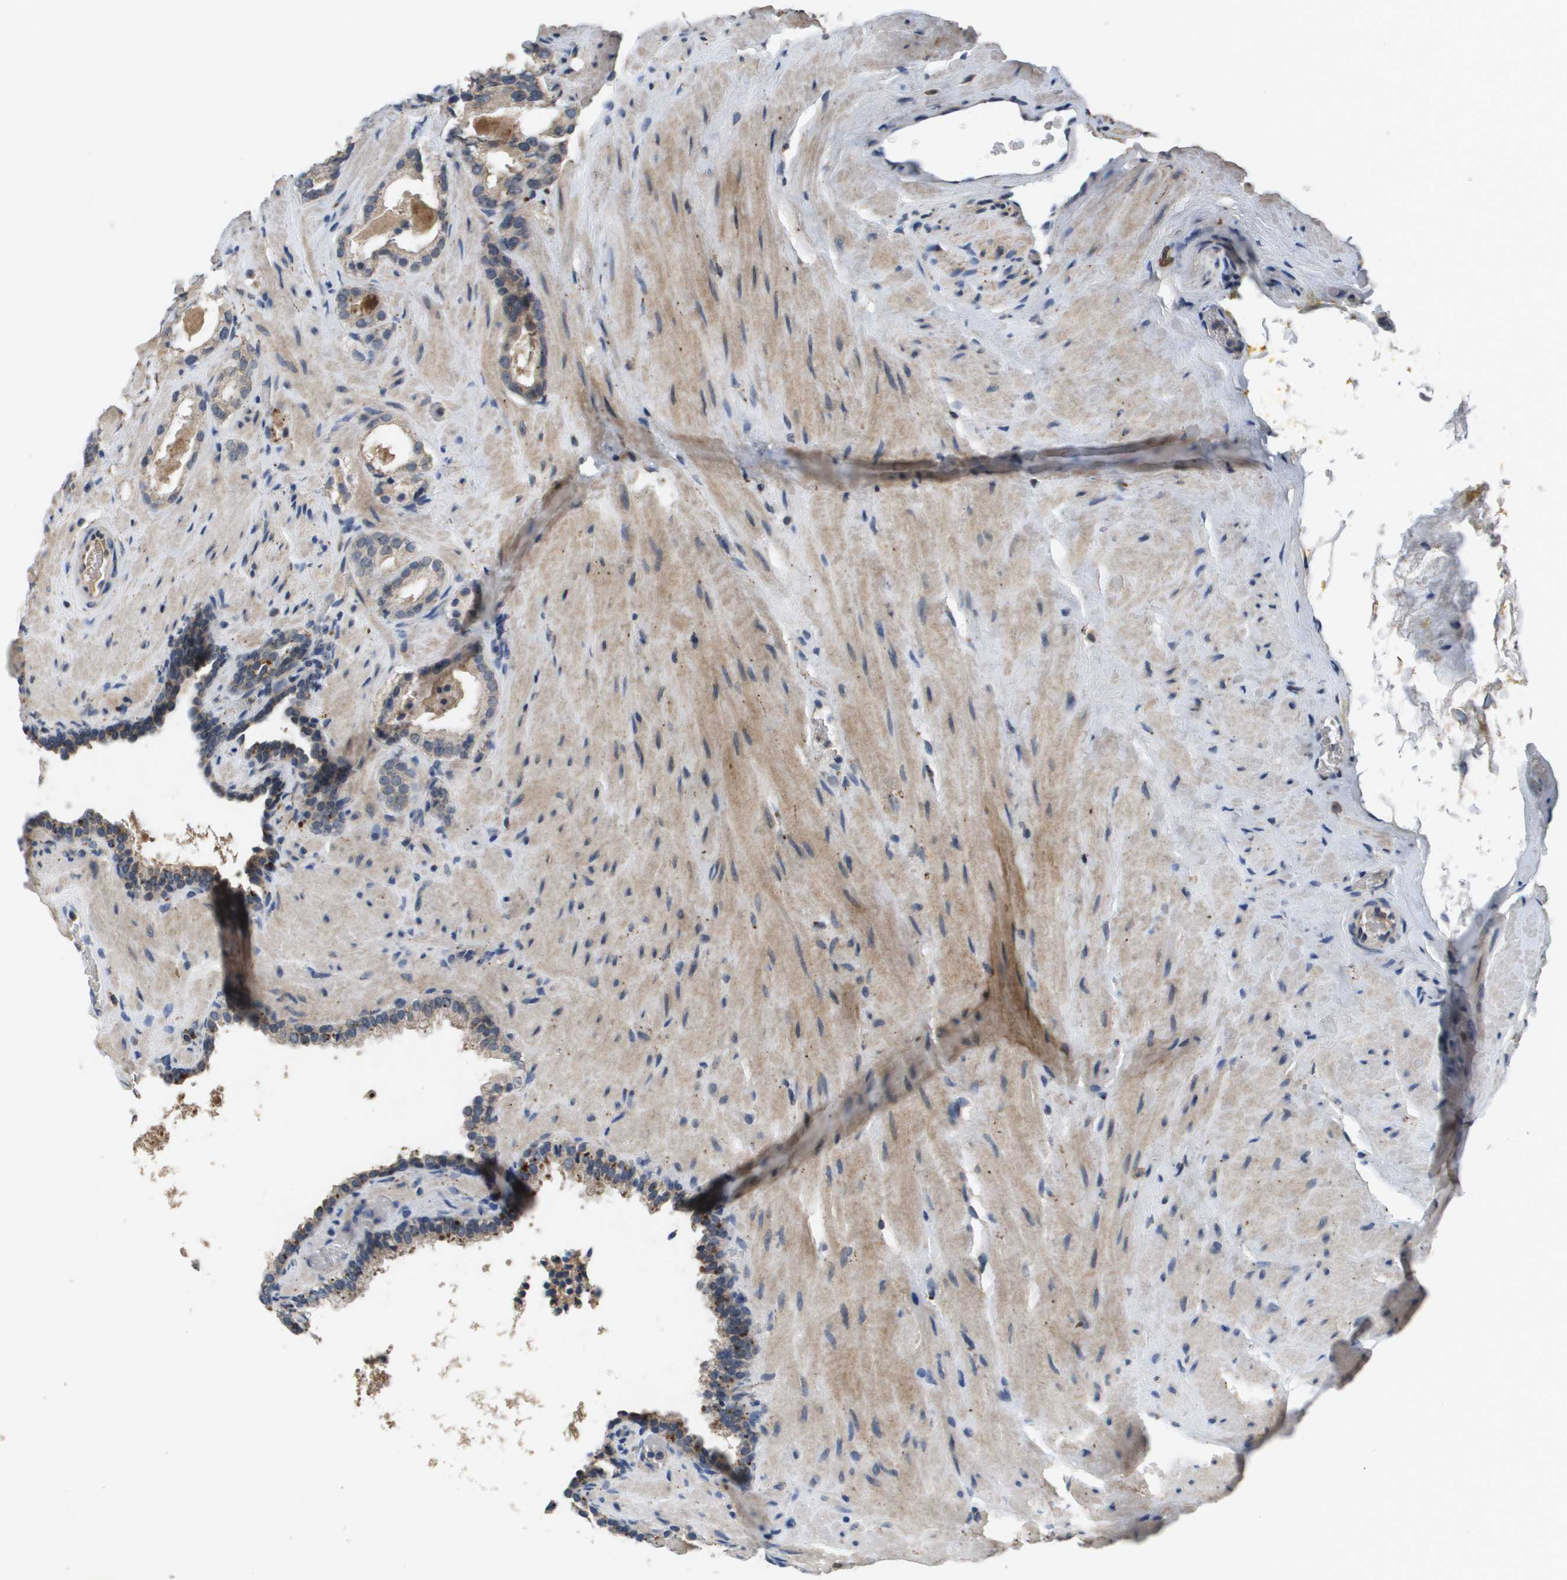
{"staining": {"intensity": "weak", "quantity": "<25%", "location": "cytoplasmic/membranous"}, "tissue": "prostate cancer", "cell_type": "Tumor cells", "image_type": "cancer", "snomed": [{"axis": "morphology", "description": "Adenocarcinoma, High grade"}, {"axis": "topography", "description": "Prostate"}], "caption": "Tumor cells show no significant protein staining in prostate cancer.", "gene": "PROC", "patient": {"sex": "male", "age": 64}}